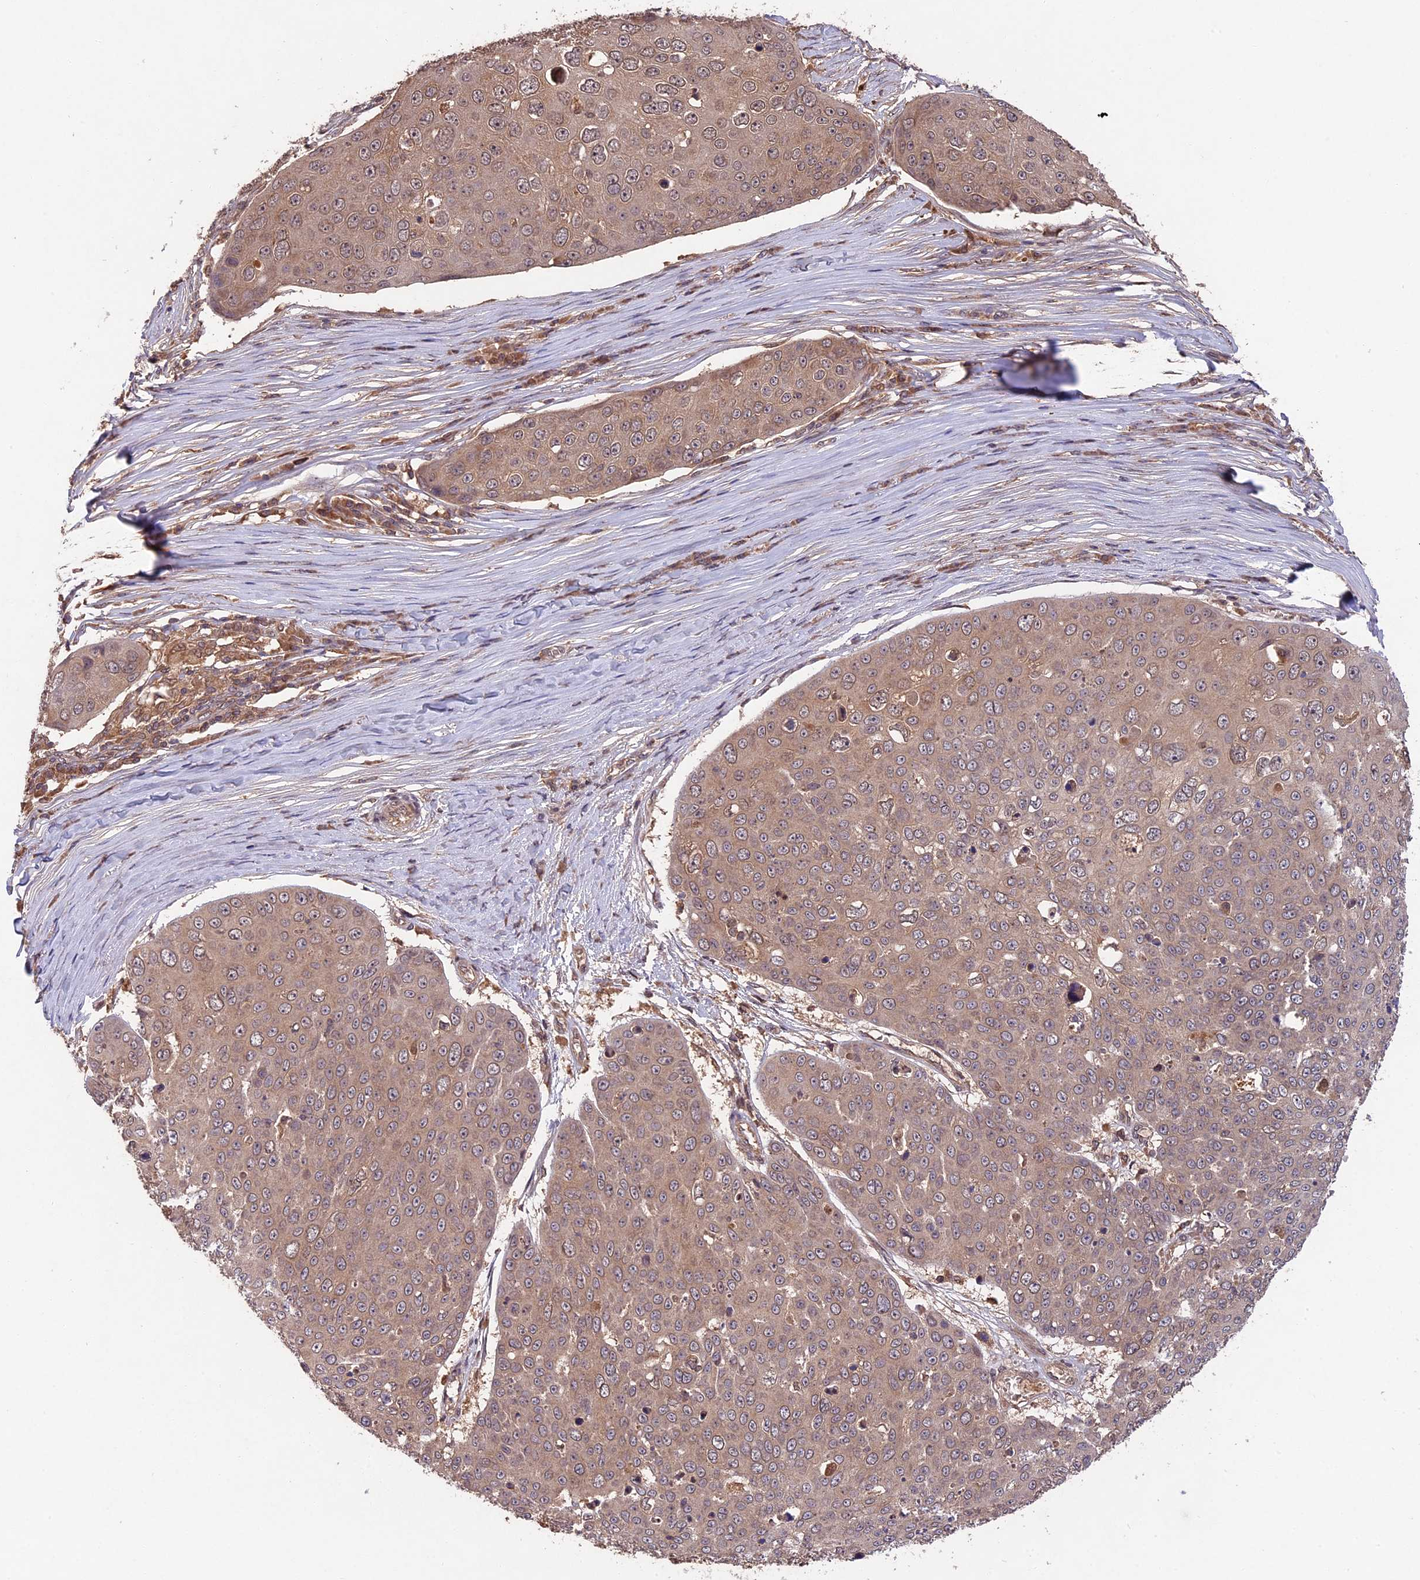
{"staining": {"intensity": "weak", "quantity": "25%-75%", "location": "cytoplasmic/membranous"}, "tissue": "skin cancer", "cell_type": "Tumor cells", "image_type": "cancer", "snomed": [{"axis": "morphology", "description": "Squamous cell carcinoma, NOS"}, {"axis": "topography", "description": "Skin"}], "caption": "Squamous cell carcinoma (skin) stained with DAB (3,3'-diaminobenzidine) IHC shows low levels of weak cytoplasmic/membranous positivity in approximately 25%-75% of tumor cells.", "gene": "CHAC1", "patient": {"sex": "male", "age": 71}}